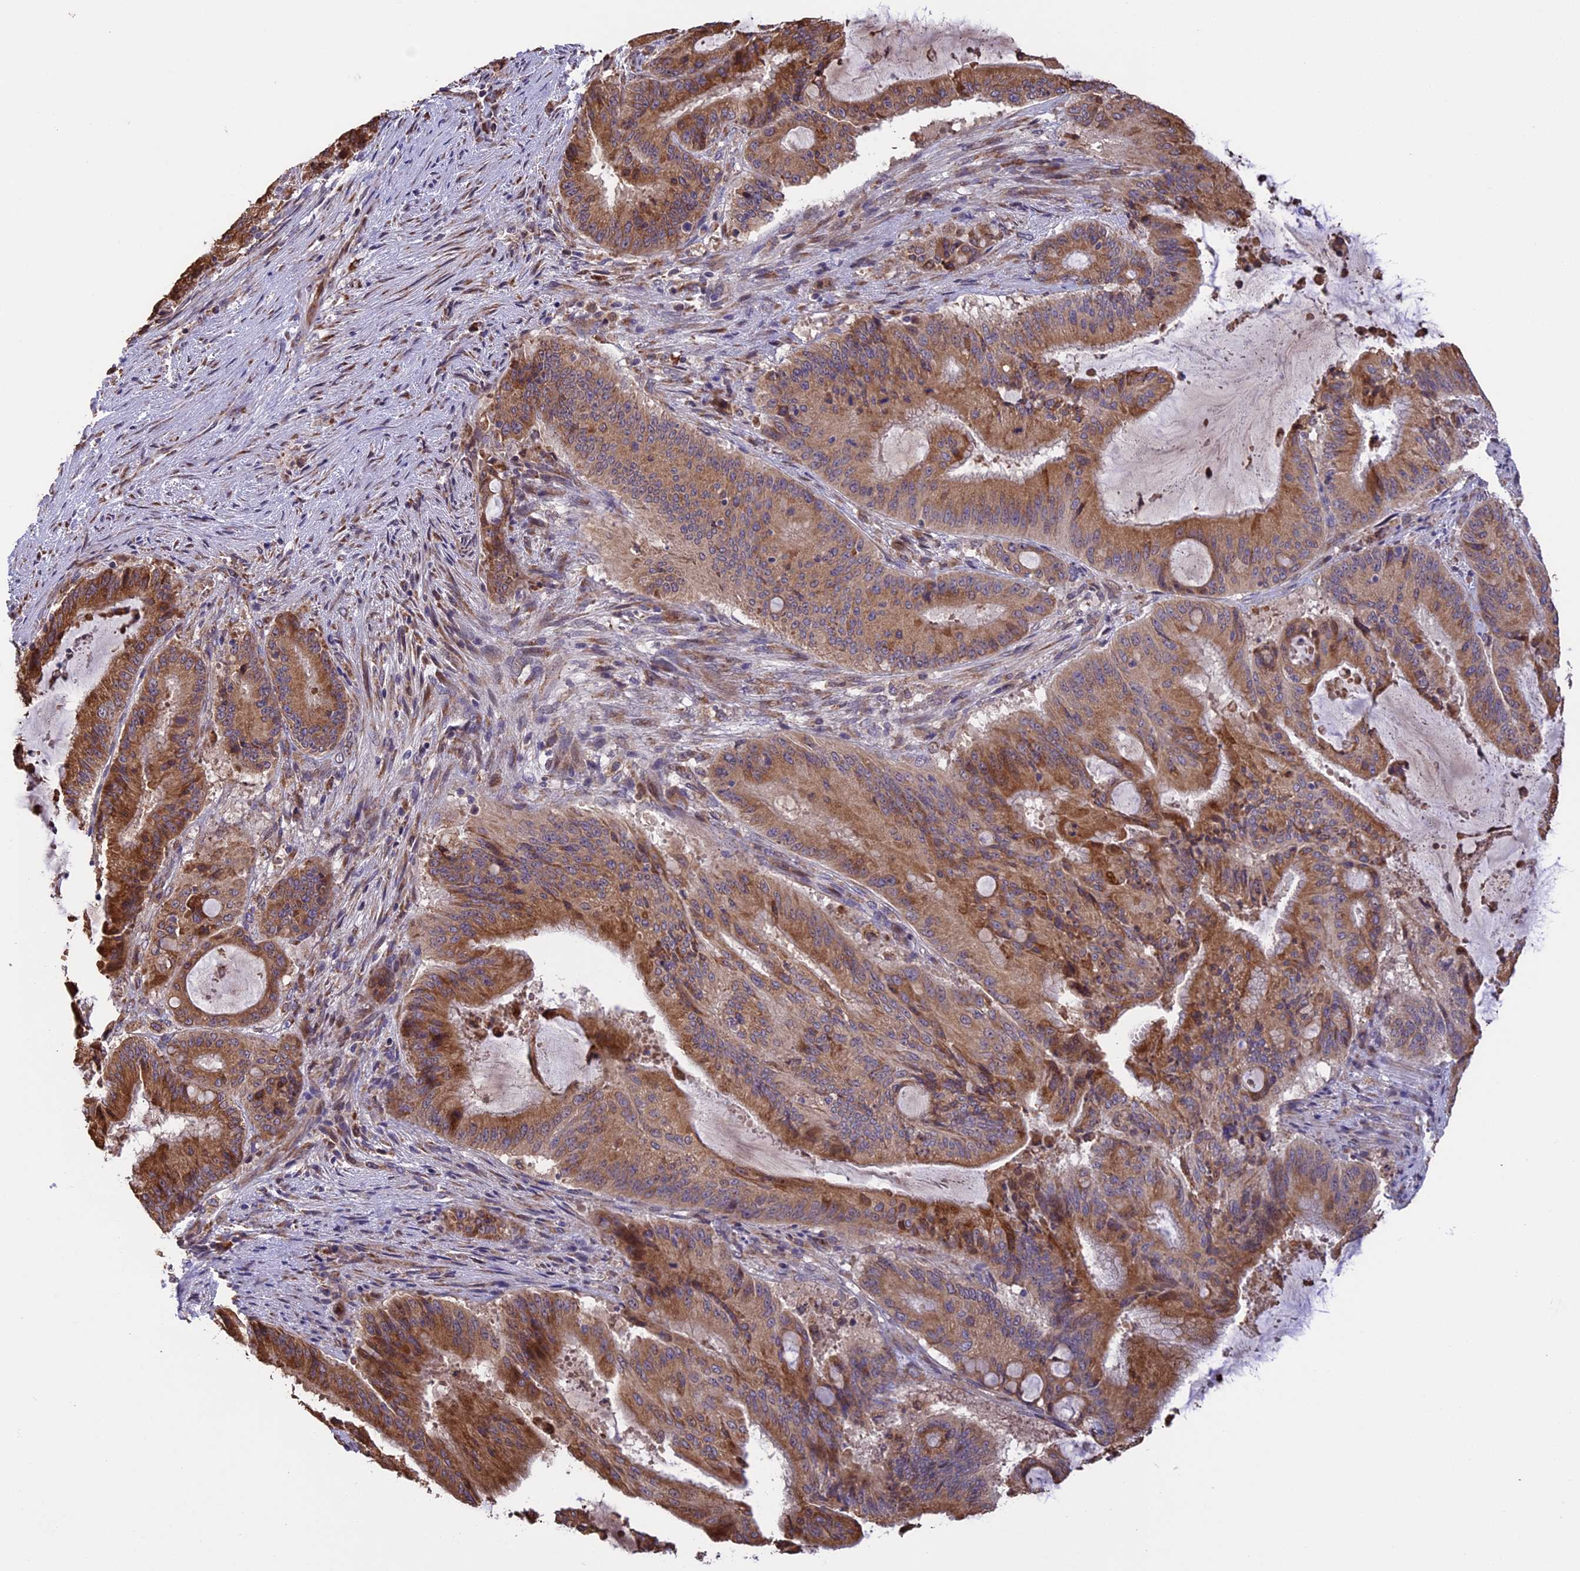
{"staining": {"intensity": "moderate", "quantity": ">75%", "location": "cytoplasmic/membranous"}, "tissue": "liver cancer", "cell_type": "Tumor cells", "image_type": "cancer", "snomed": [{"axis": "morphology", "description": "Normal tissue, NOS"}, {"axis": "morphology", "description": "Cholangiocarcinoma"}, {"axis": "topography", "description": "Liver"}, {"axis": "topography", "description": "Peripheral nerve tissue"}], "caption": "Immunohistochemical staining of human cholangiocarcinoma (liver) displays moderate cytoplasmic/membranous protein positivity in about >75% of tumor cells. (DAB IHC with brightfield microscopy, high magnification).", "gene": "DMRTA2", "patient": {"sex": "female", "age": 73}}